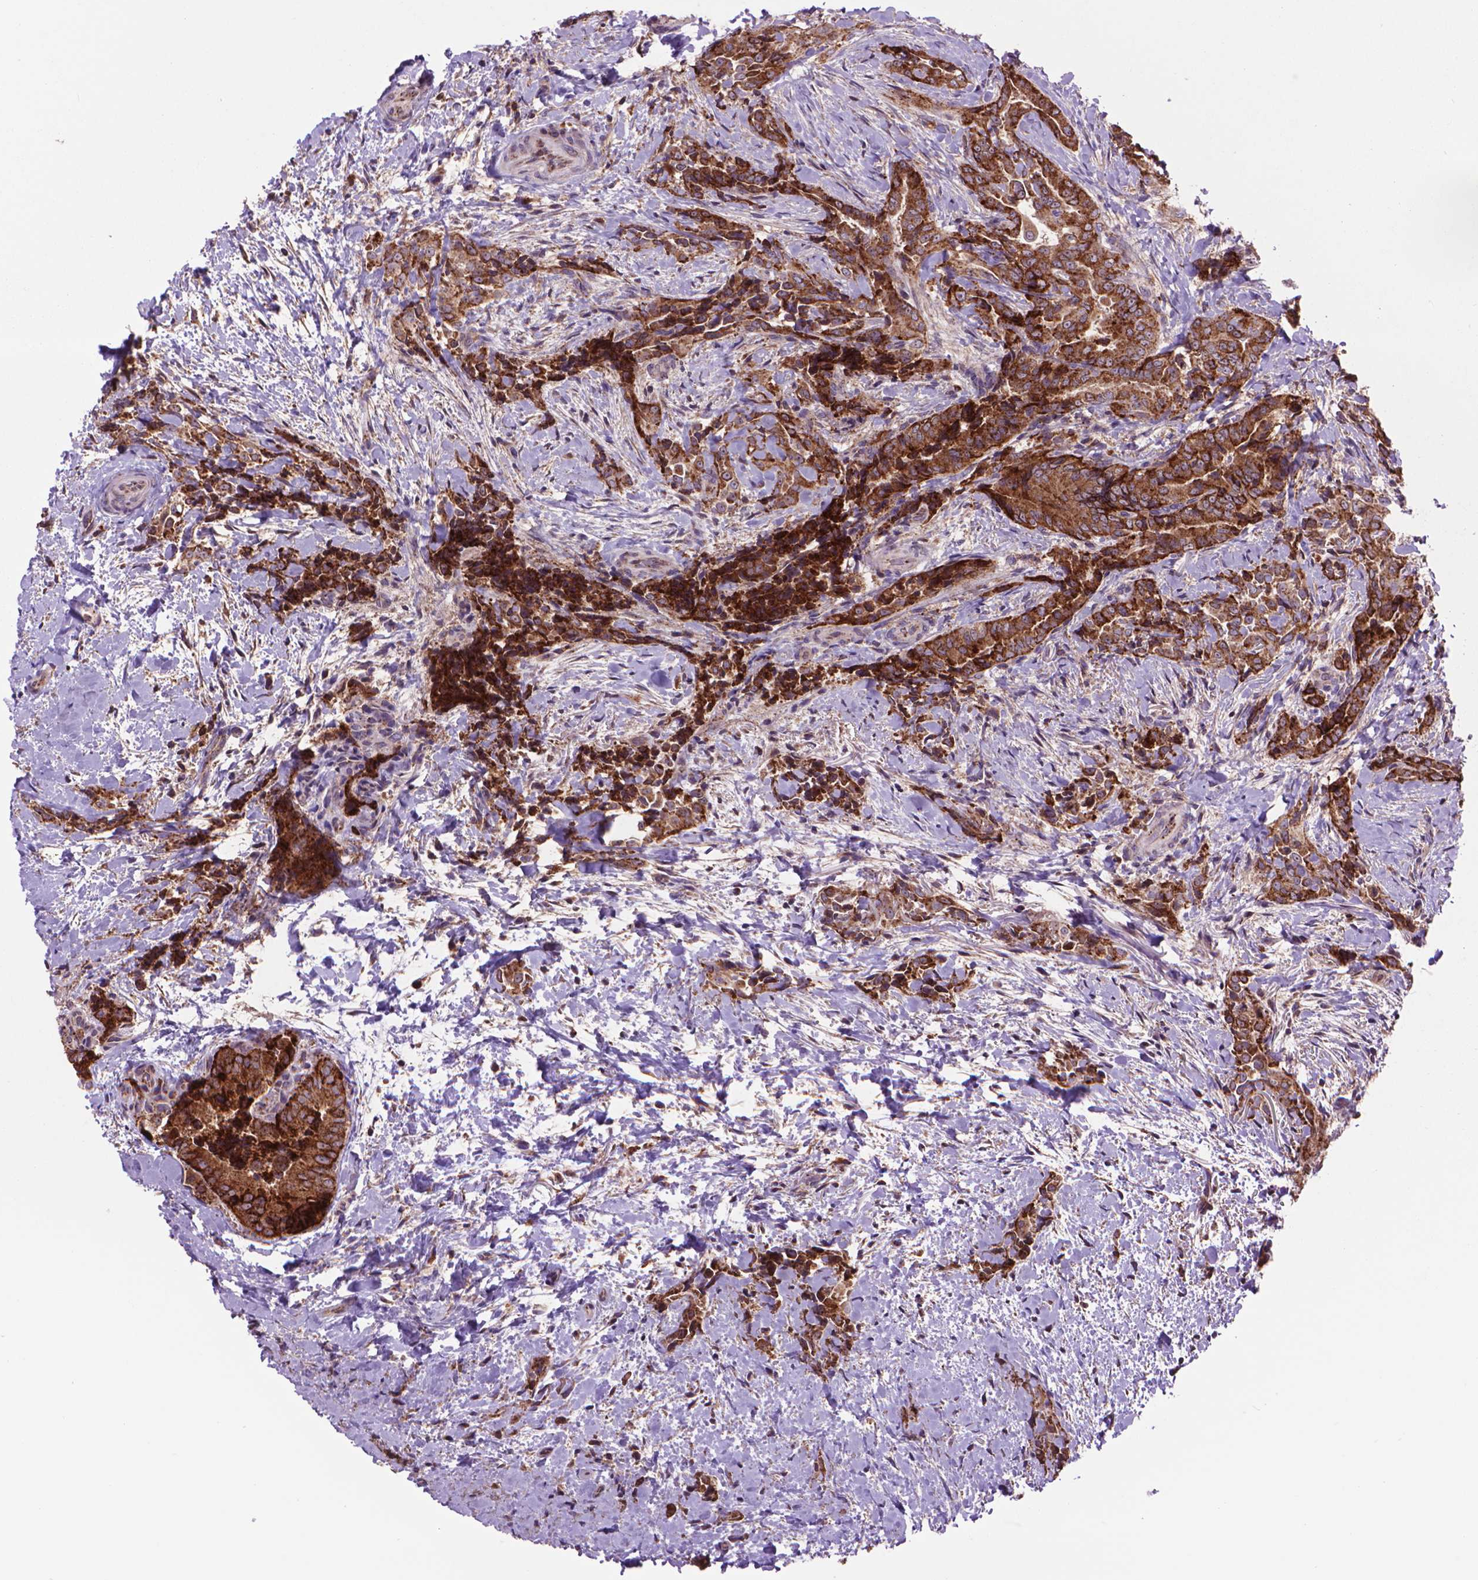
{"staining": {"intensity": "strong", "quantity": ">75%", "location": "cytoplasmic/membranous"}, "tissue": "thyroid cancer", "cell_type": "Tumor cells", "image_type": "cancer", "snomed": [{"axis": "morphology", "description": "Papillary adenocarcinoma, NOS"}, {"axis": "topography", "description": "Thyroid gland"}], "caption": "Strong cytoplasmic/membranous expression is seen in about >75% of tumor cells in papillary adenocarcinoma (thyroid).", "gene": "GLB1", "patient": {"sex": "male", "age": 61}}